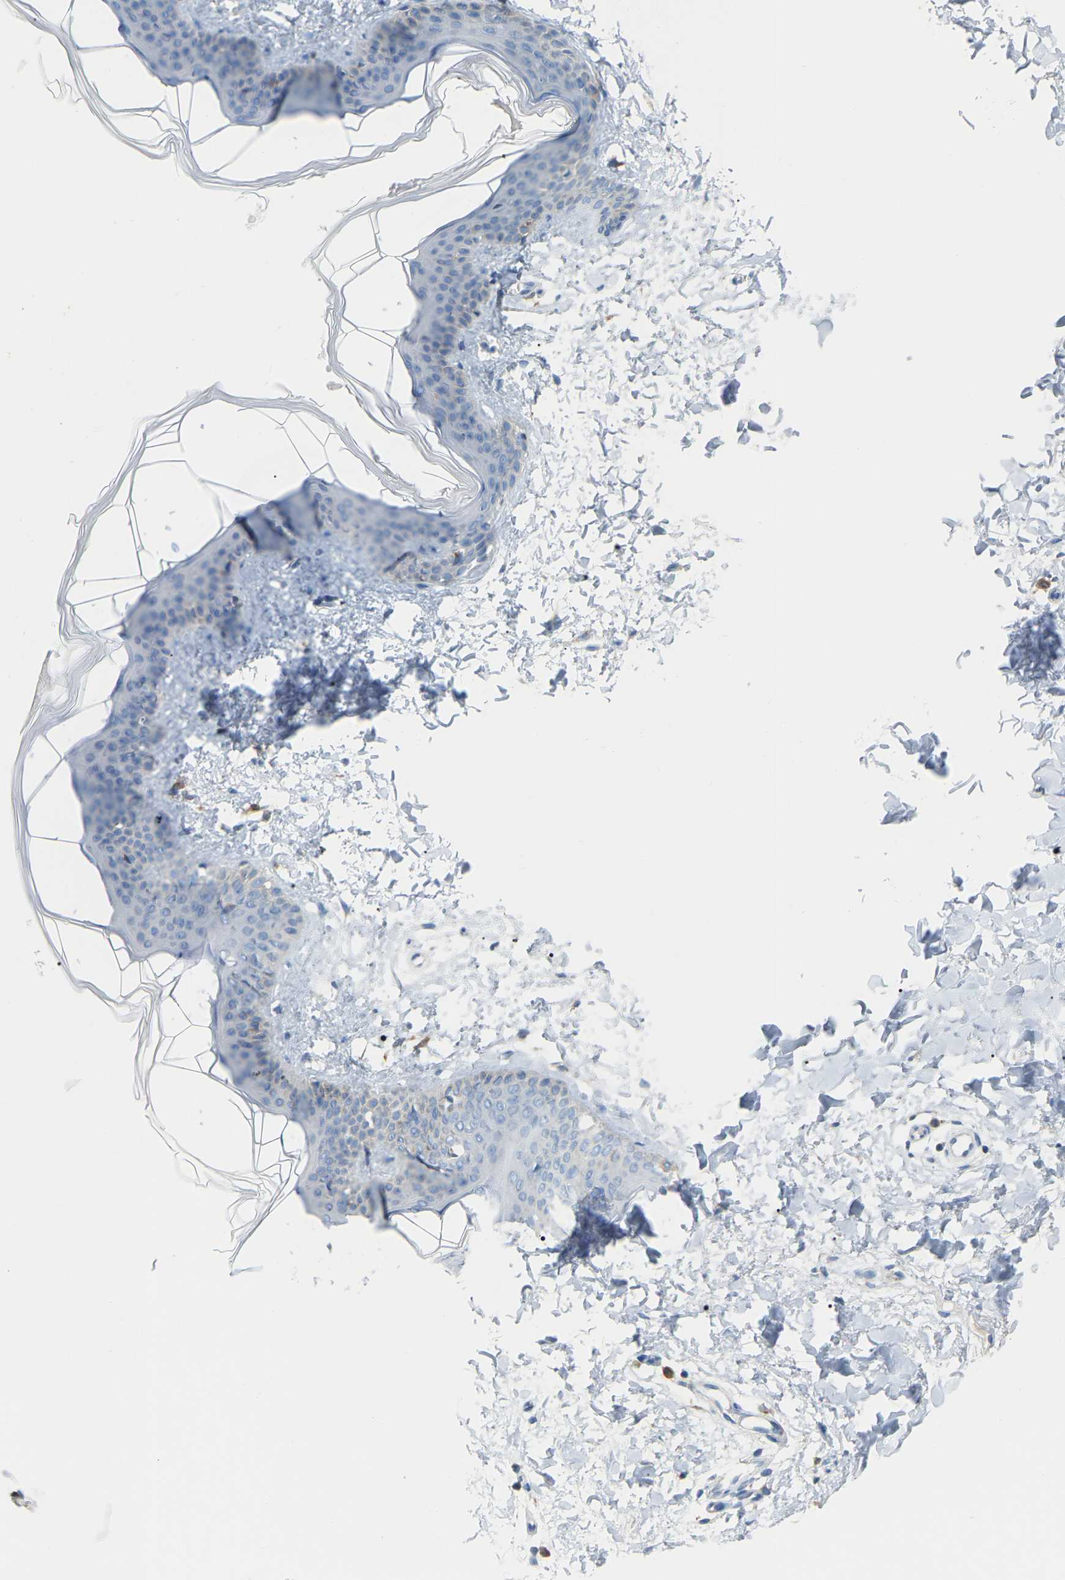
{"staining": {"intensity": "negative", "quantity": "none", "location": "none"}, "tissue": "skin", "cell_type": "Fibroblasts", "image_type": "normal", "snomed": [{"axis": "morphology", "description": "Normal tissue, NOS"}, {"axis": "topography", "description": "Skin"}], "caption": "Immunohistochemical staining of unremarkable human skin displays no significant staining in fibroblasts. (Immunohistochemistry, brightfield microscopy, high magnification).", "gene": "CROT", "patient": {"sex": "female", "age": 17}}